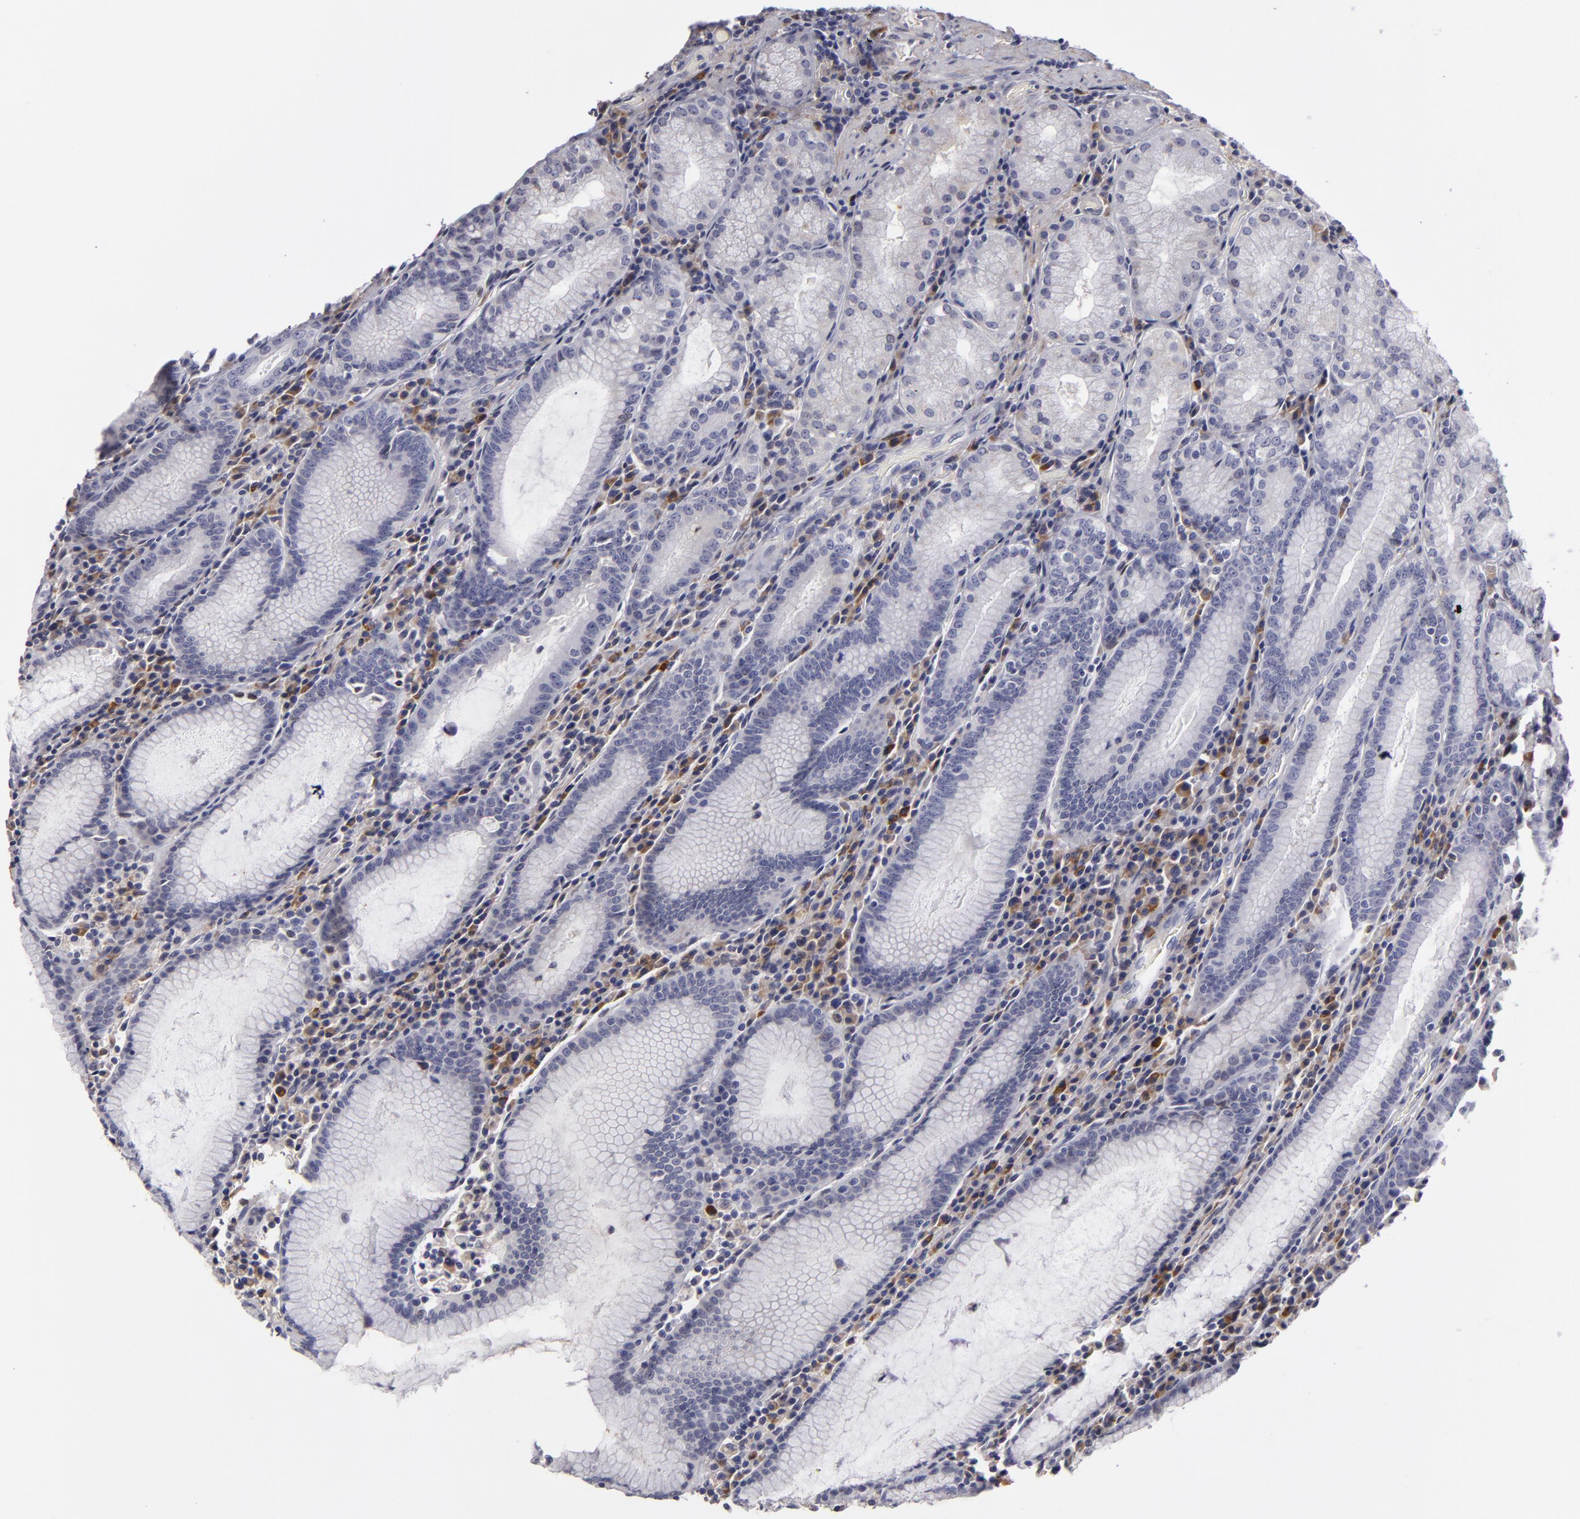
{"staining": {"intensity": "negative", "quantity": "none", "location": "none"}, "tissue": "stomach", "cell_type": "Glandular cells", "image_type": "normal", "snomed": [{"axis": "morphology", "description": "Normal tissue, NOS"}, {"axis": "topography", "description": "Stomach, lower"}], "caption": "The histopathology image reveals no staining of glandular cells in normal stomach.", "gene": "EFS", "patient": {"sex": "female", "age": 43}}